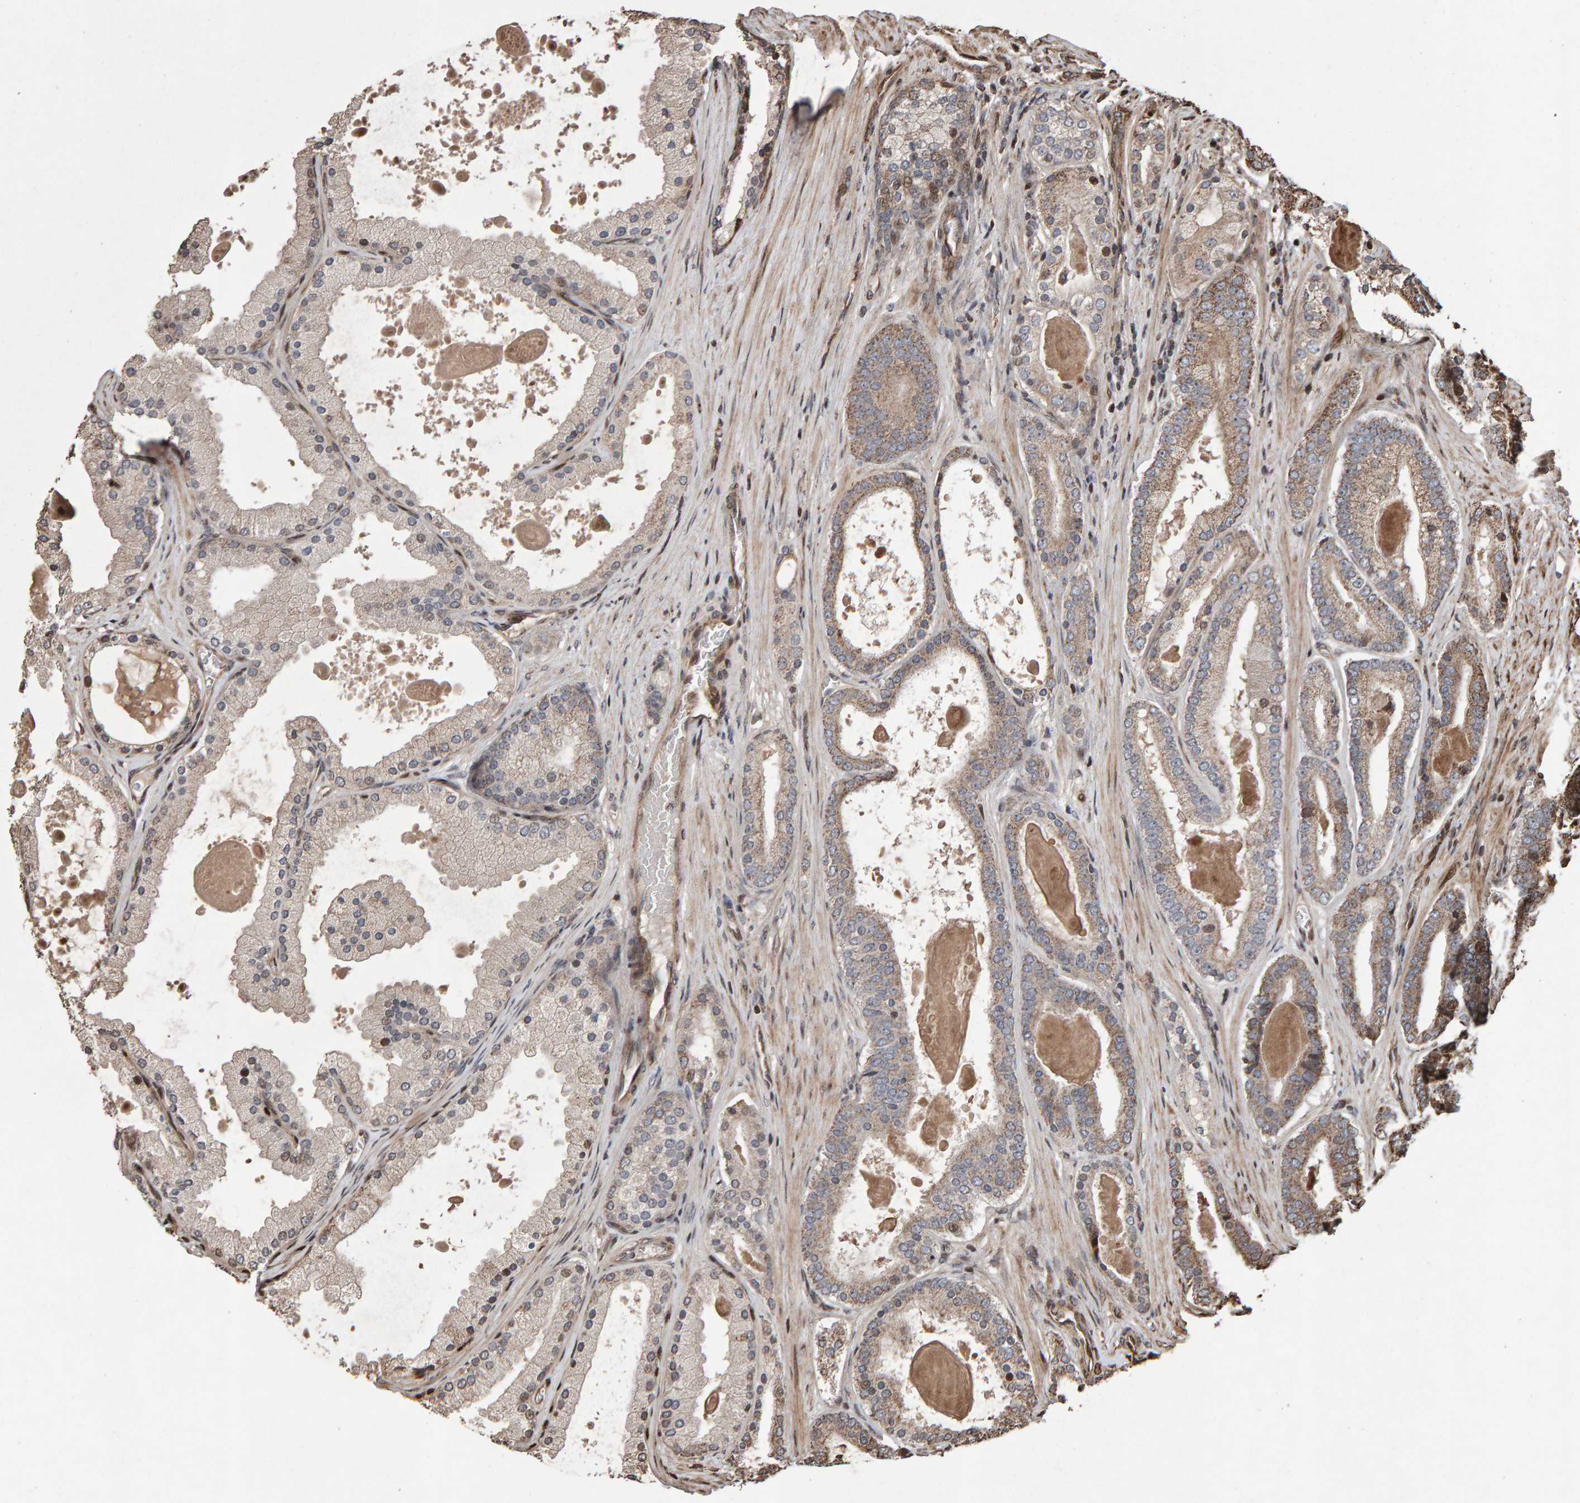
{"staining": {"intensity": "moderate", "quantity": "25%-75%", "location": "cytoplasmic/membranous"}, "tissue": "prostate cancer", "cell_type": "Tumor cells", "image_type": "cancer", "snomed": [{"axis": "morphology", "description": "Adenocarcinoma, High grade"}, {"axis": "topography", "description": "Prostate"}], "caption": "Approximately 25%-75% of tumor cells in prostate cancer (high-grade adenocarcinoma) reveal moderate cytoplasmic/membranous protein expression as visualized by brown immunohistochemical staining.", "gene": "OSBP2", "patient": {"sex": "male", "age": 60}}